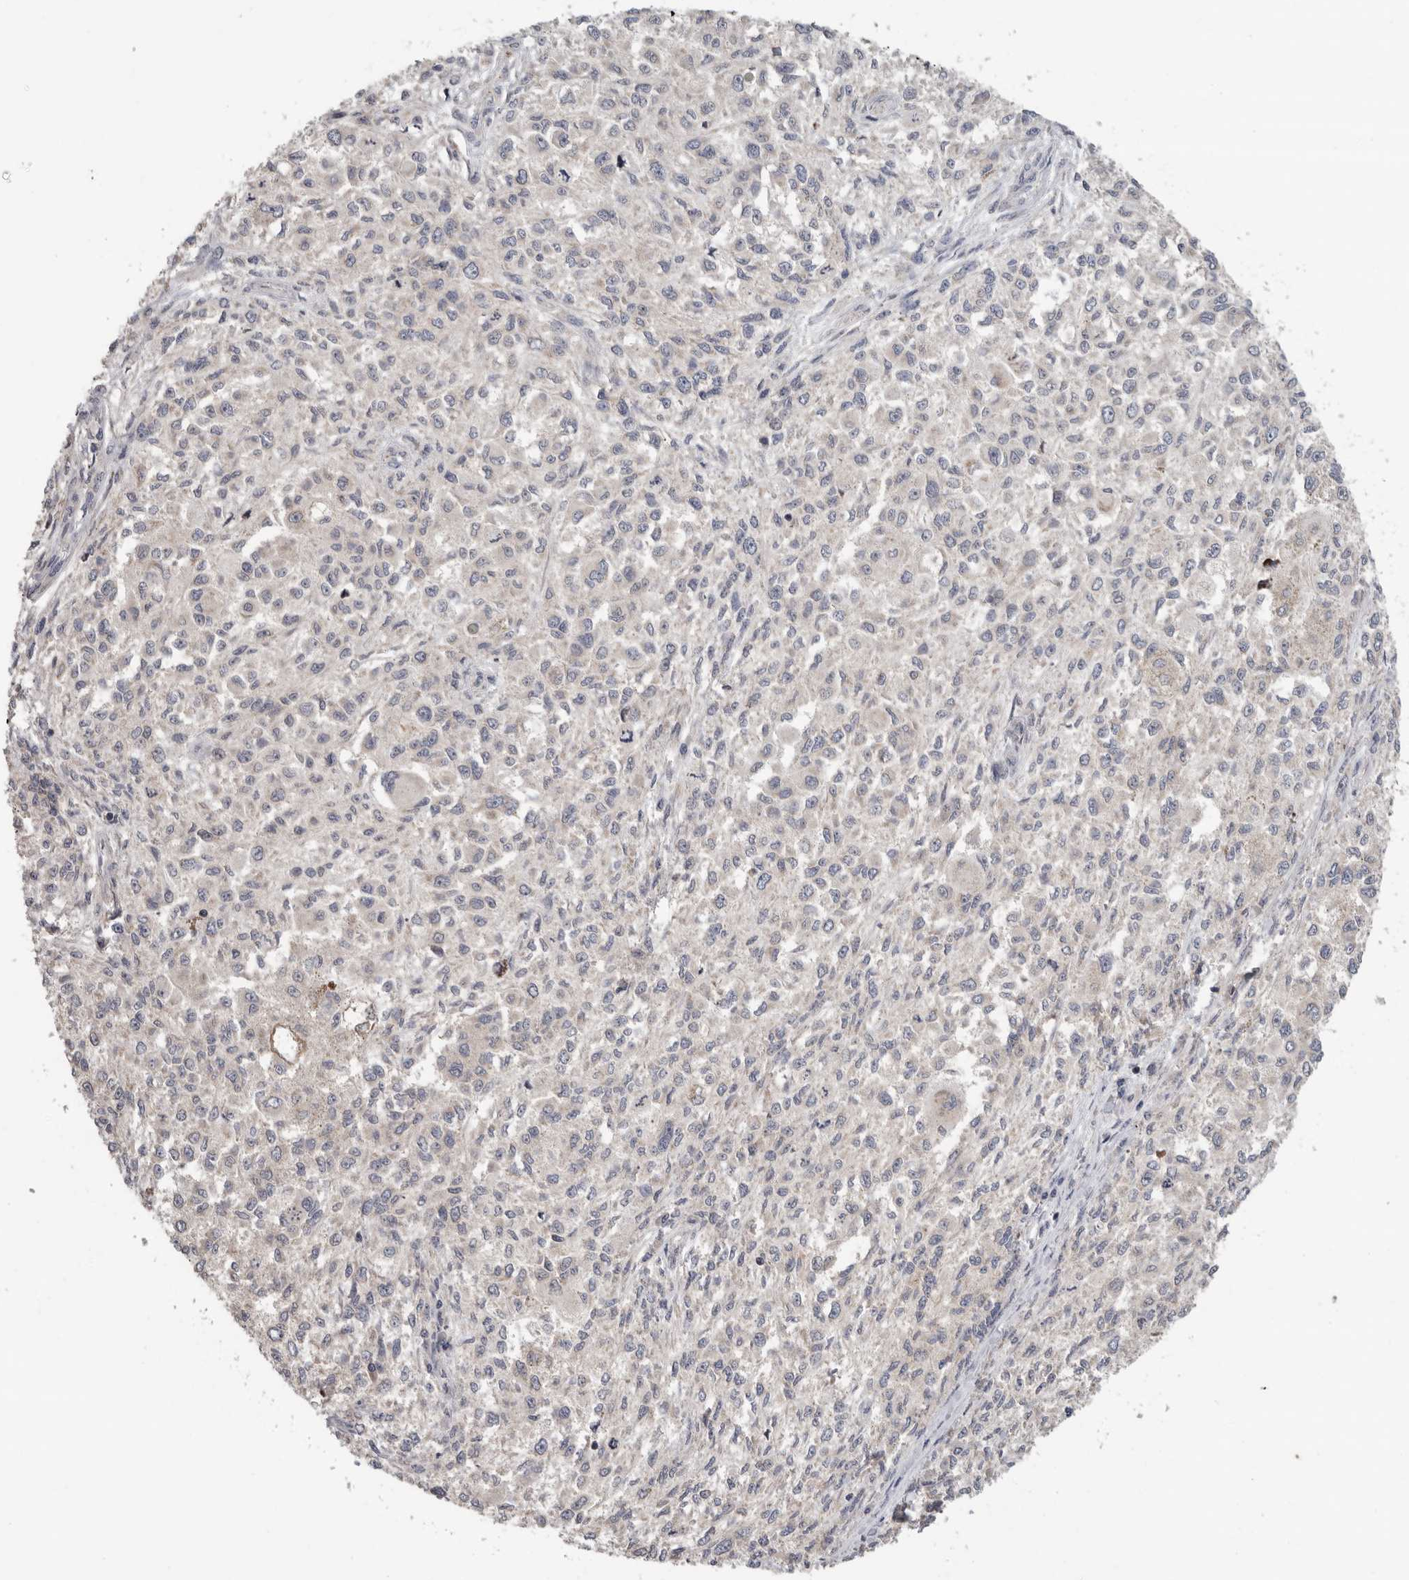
{"staining": {"intensity": "weak", "quantity": "<25%", "location": "cytoplasmic/membranous"}, "tissue": "melanoma", "cell_type": "Tumor cells", "image_type": "cancer", "snomed": [{"axis": "morphology", "description": "Necrosis, NOS"}, {"axis": "morphology", "description": "Malignant melanoma, NOS"}, {"axis": "topography", "description": "Skin"}], "caption": "DAB immunohistochemical staining of malignant melanoma reveals no significant expression in tumor cells.", "gene": "KLK5", "patient": {"sex": "female", "age": 87}}